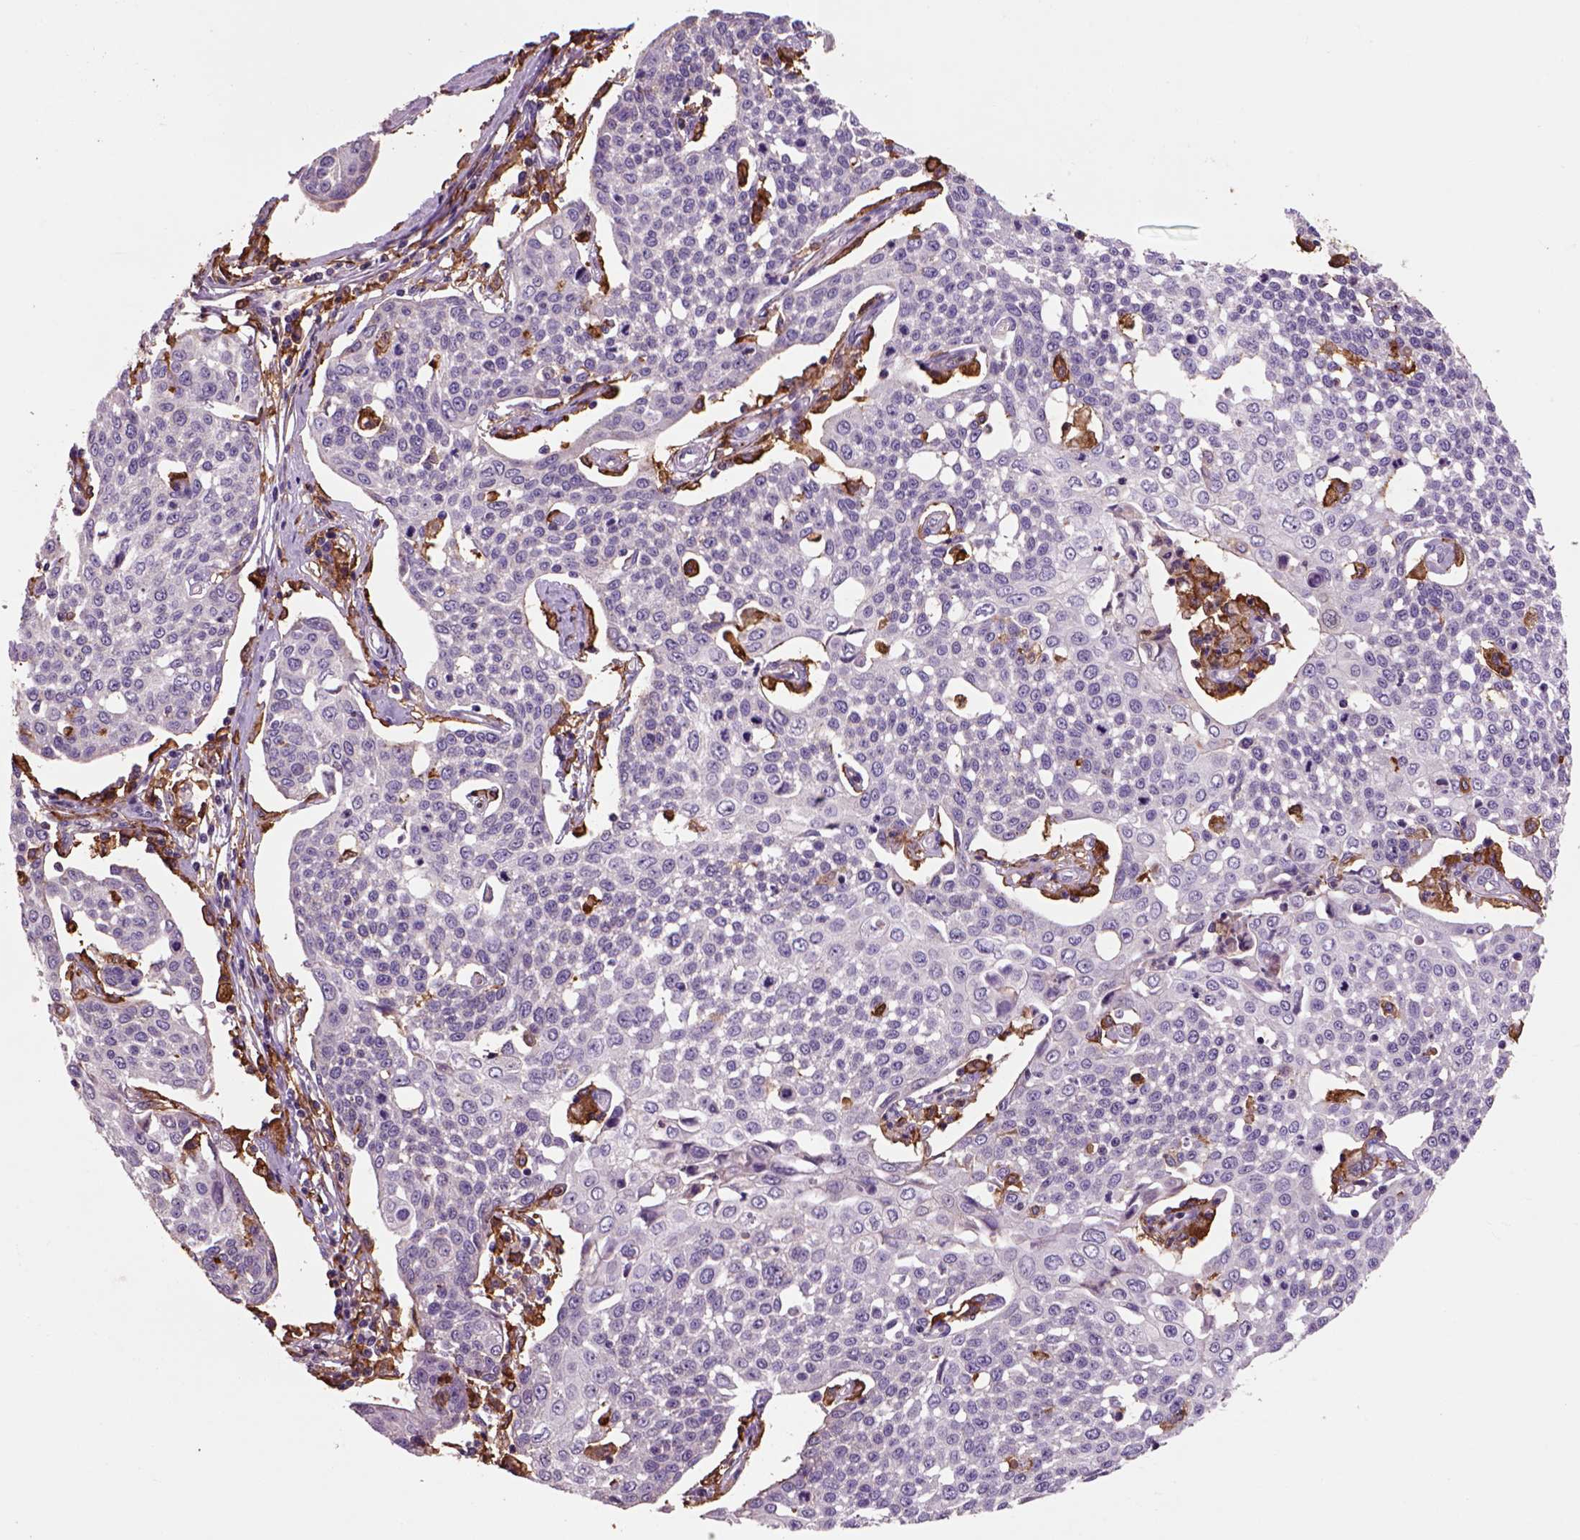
{"staining": {"intensity": "negative", "quantity": "none", "location": "none"}, "tissue": "cervical cancer", "cell_type": "Tumor cells", "image_type": "cancer", "snomed": [{"axis": "morphology", "description": "Squamous cell carcinoma, NOS"}, {"axis": "topography", "description": "Cervix"}], "caption": "There is no significant expression in tumor cells of cervical squamous cell carcinoma.", "gene": "CD14", "patient": {"sex": "female", "age": 34}}